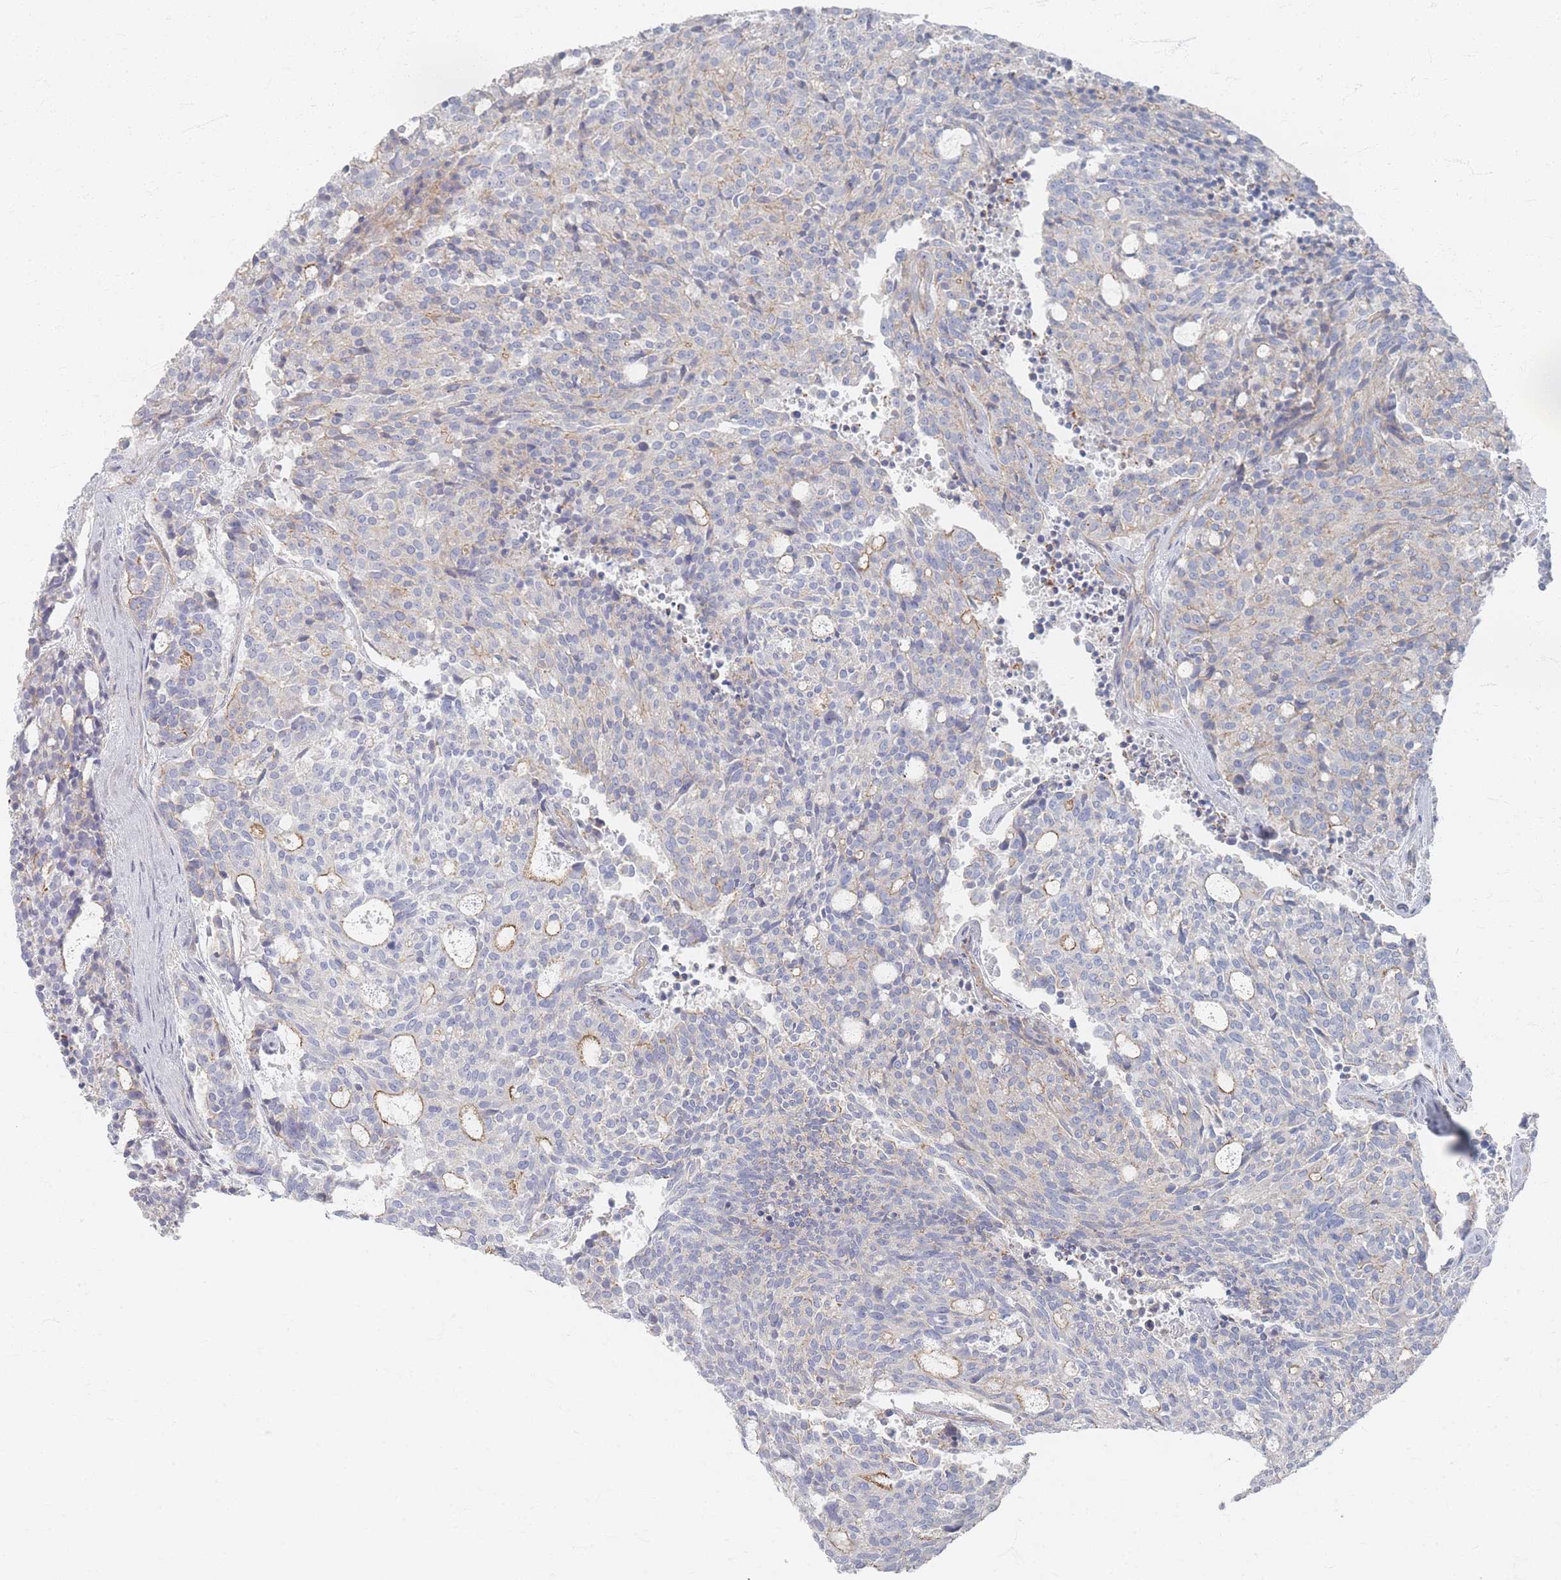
{"staining": {"intensity": "moderate", "quantity": "<25%", "location": "cytoplasmic/membranous"}, "tissue": "carcinoid", "cell_type": "Tumor cells", "image_type": "cancer", "snomed": [{"axis": "morphology", "description": "Carcinoid, malignant, NOS"}, {"axis": "topography", "description": "Pancreas"}], "caption": "Brown immunohistochemical staining in human malignant carcinoid exhibits moderate cytoplasmic/membranous positivity in about <25% of tumor cells.", "gene": "GNB1", "patient": {"sex": "female", "age": 54}}